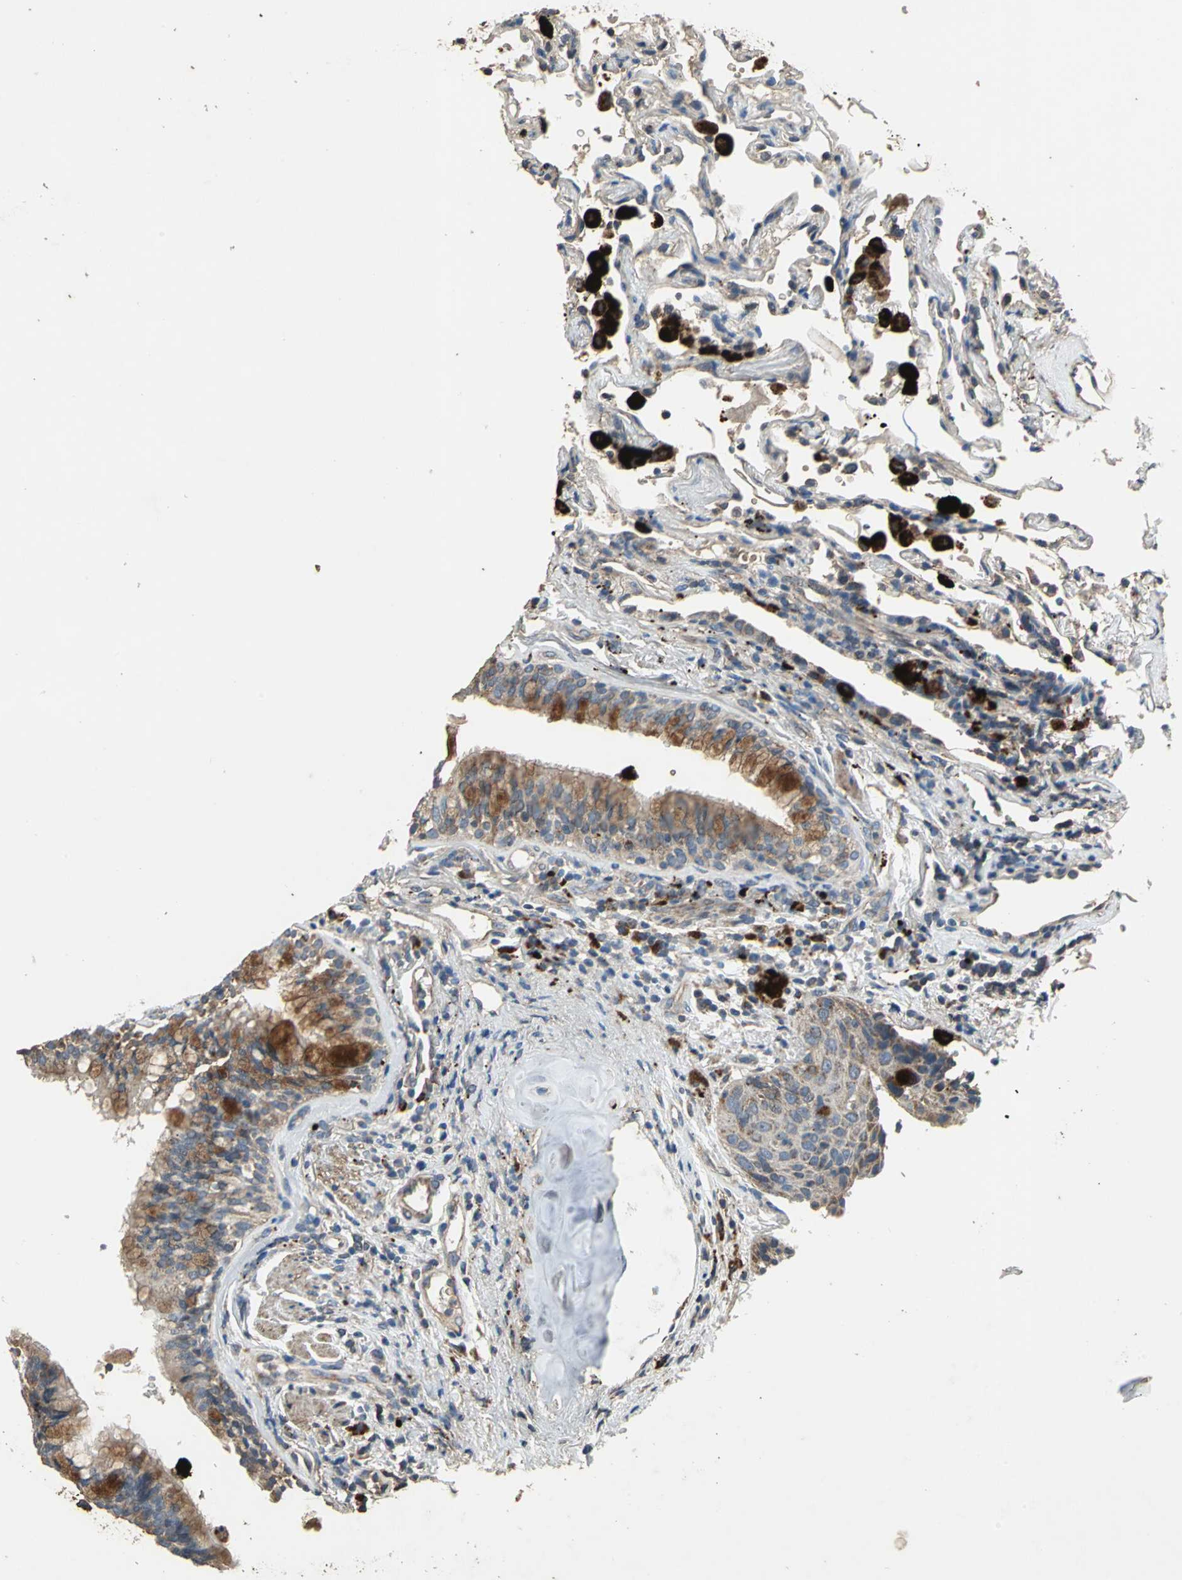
{"staining": {"intensity": "moderate", "quantity": ">75%", "location": "cytoplasmic/membranous"}, "tissue": "lung cancer", "cell_type": "Tumor cells", "image_type": "cancer", "snomed": [{"axis": "morphology", "description": "Squamous cell carcinoma, NOS"}, {"axis": "topography", "description": "Lung"}], "caption": "A medium amount of moderate cytoplasmic/membranous staining is appreciated in approximately >75% of tumor cells in lung cancer tissue.", "gene": "POLRMT", "patient": {"sex": "female", "age": 67}}